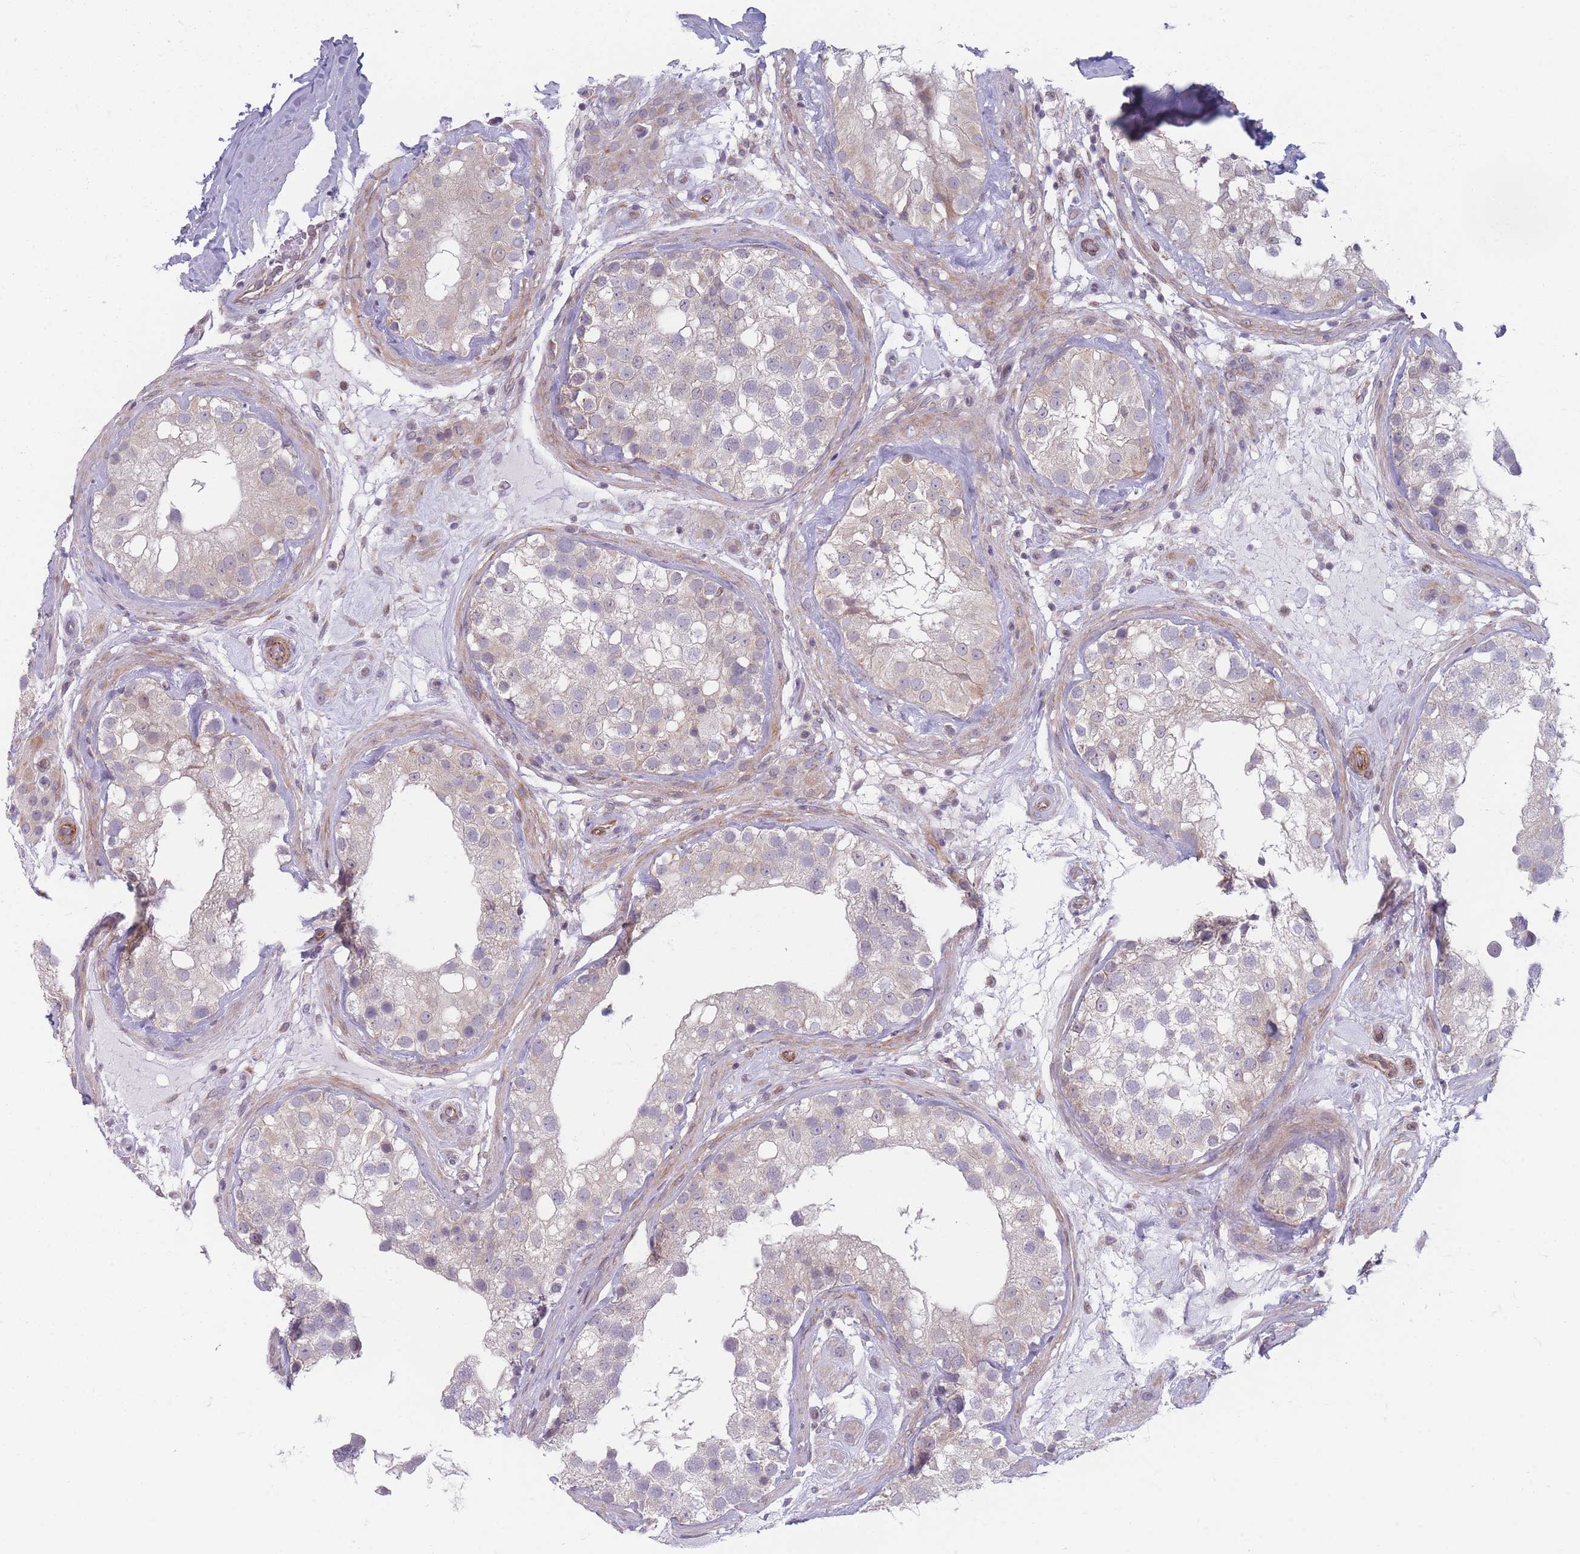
{"staining": {"intensity": "weak", "quantity": "<25%", "location": "cytoplasmic/membranous"}, "tissue": "testis", "cell_type": "Cells in seminiferous ducts", "image_type": "normal", "snomed": [{"axis": "morphology", "description": "Normal tissue, NOS"}, {"axis": "topography", "description": "Testis"}], "caption": "Testis was stained to show a protein in brown. There is no significant staining in cells in seminiferous ducts. Brightfield microscopy of immunohistochemistry (IHC) stained with DAB (brown) and hematoxylin (blue), captured at high magnification.", "gene": "VRK2", "patient": {"sex": "male", "age": 46}}